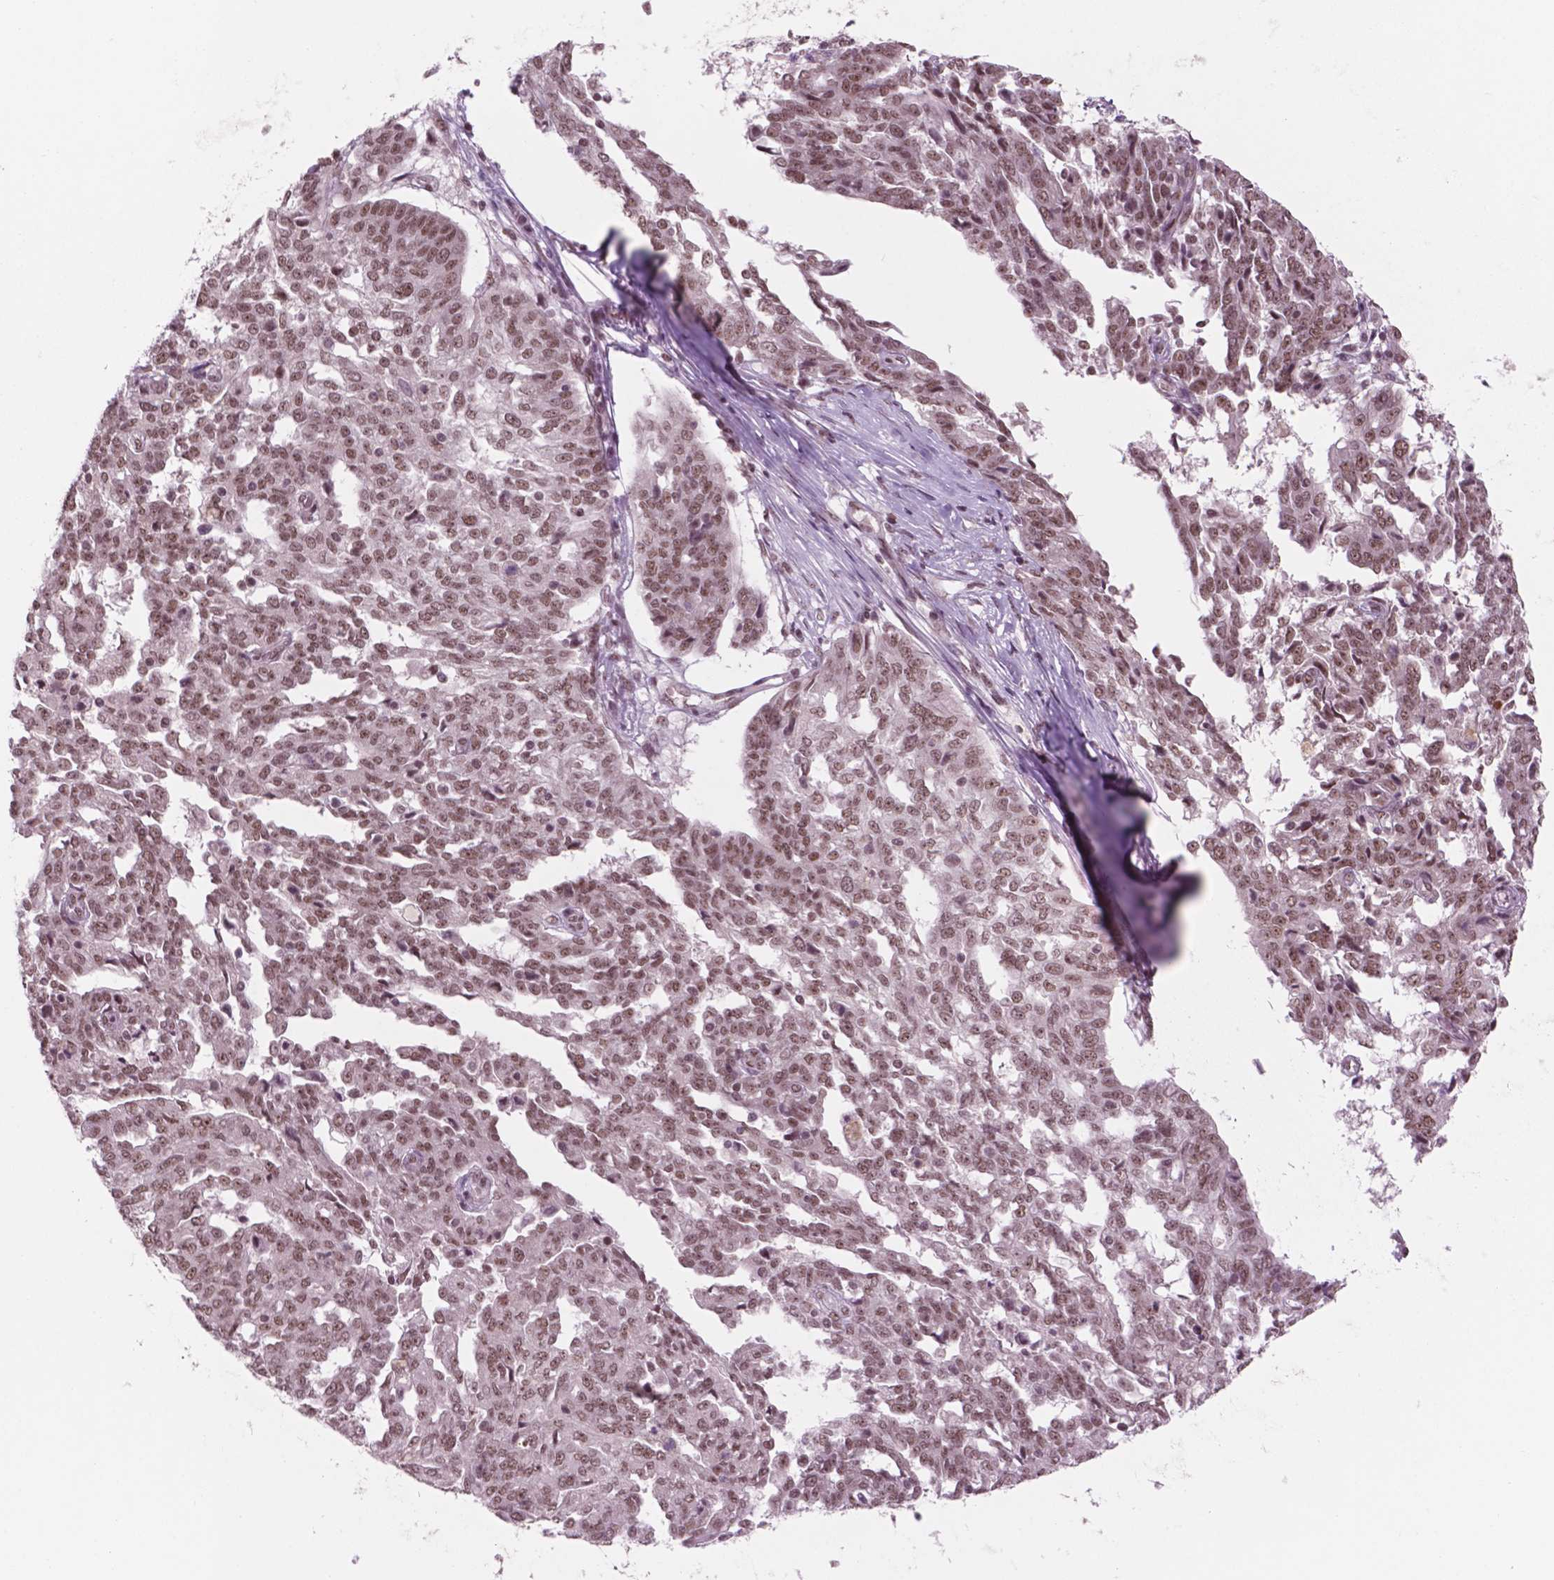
{"staining": {"intensity": "moderate", "quantity": ">75%", "location": "nuclear"}, "tissue": "ovarian cancer", "cell_type": "Tumor cells", "image_type": "cancer", "snomed": [{"axis": "morphology", "description": "Cystadenocarcinoma, serous, NOS"}, {"axis": "topography", "description": "Ovary"}], "caption": "Tumor cells display moderate nuclear positivity in approximately >75% of cells in serous cystadenocarcinoma (ovarian). Nuclei are stained in blue.", "gene": "POLR2E", "patient": {"sex": "female", "age": 67}}